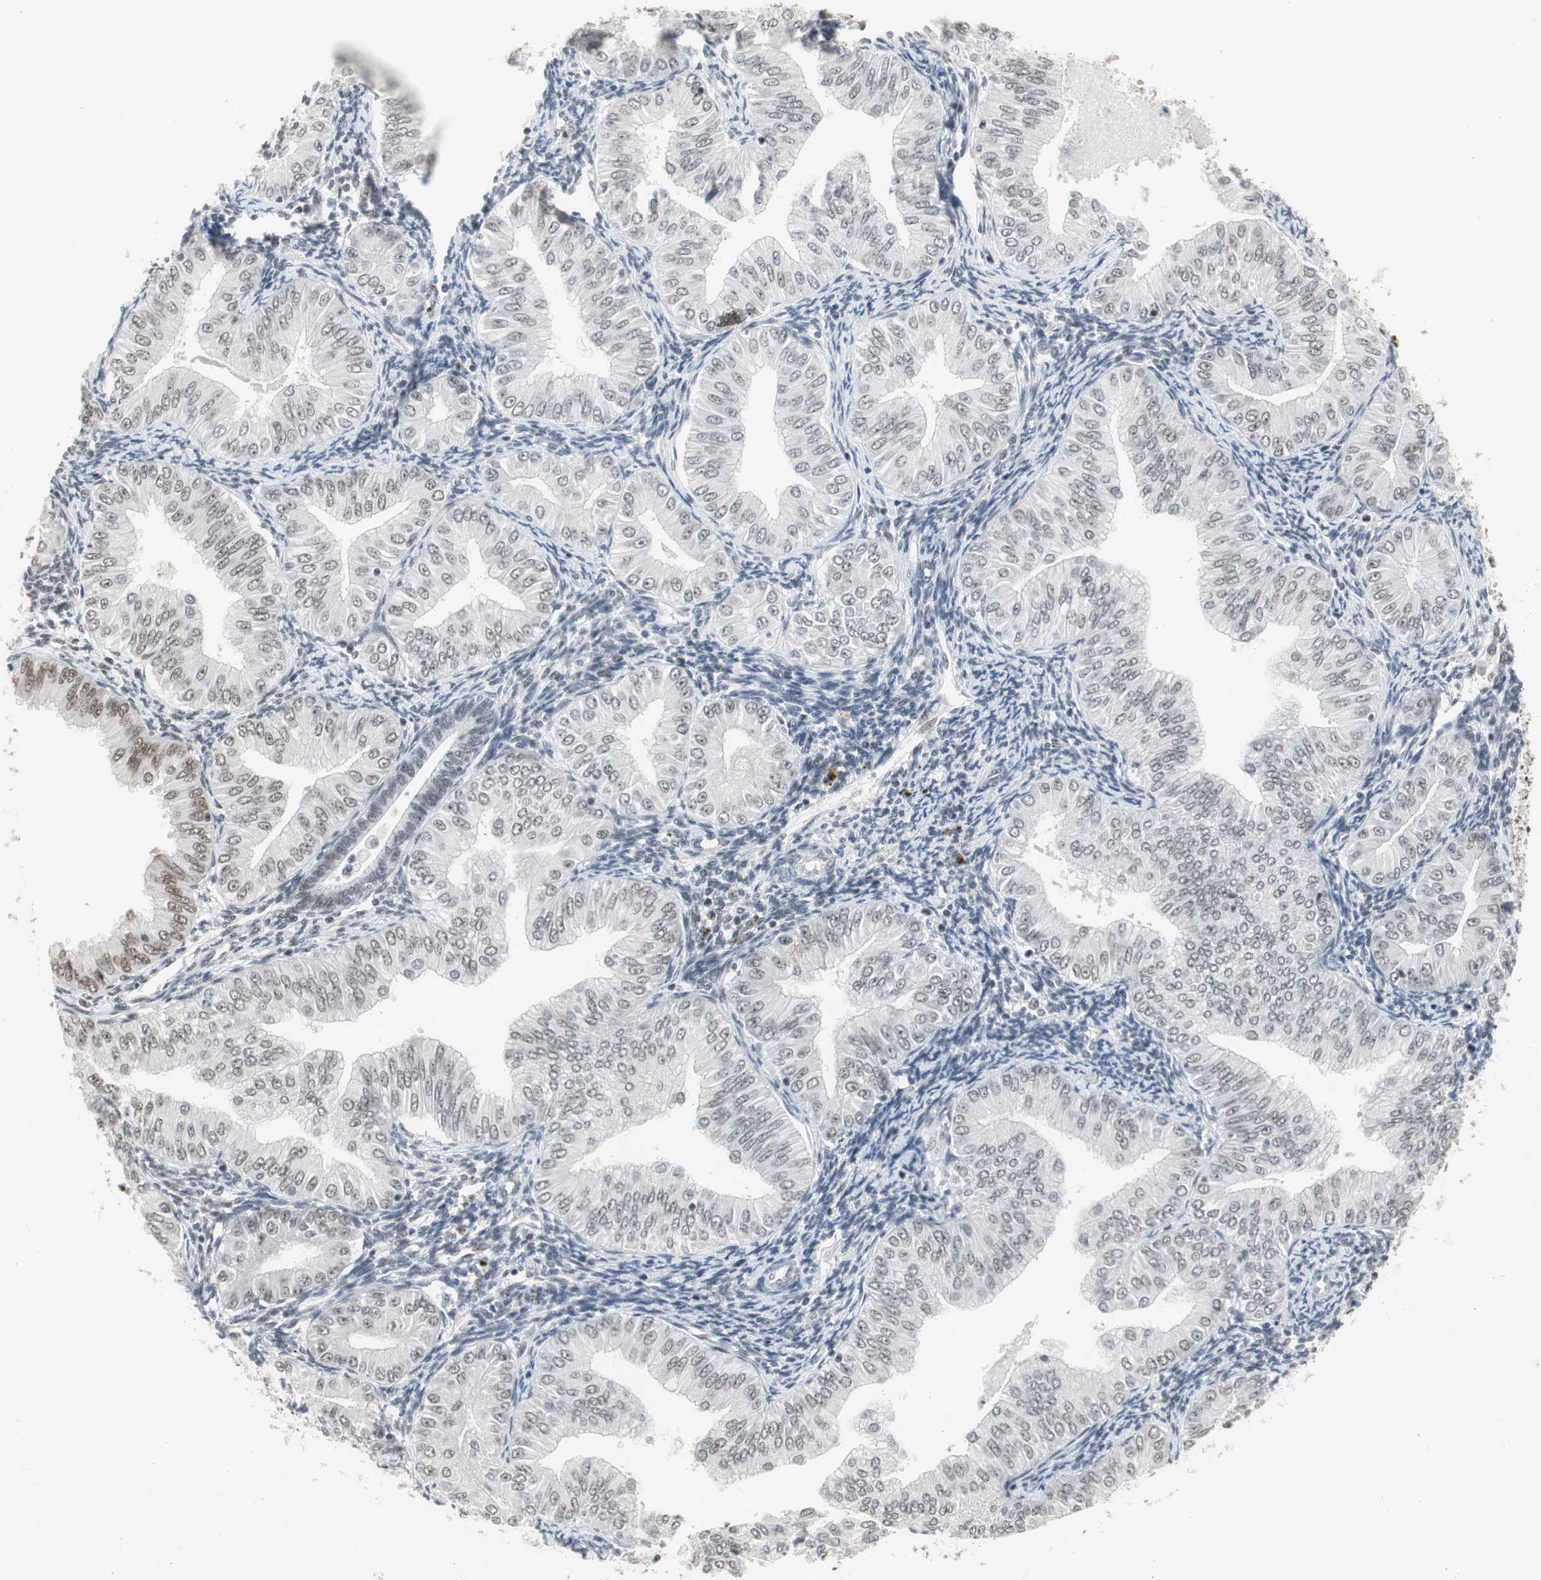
{"staining": {"intensity": "weak", "quantity": "25%-75%", "location": "nuclear"}, "tissue": "endometrial cancer", "cell_type": "Tumor cells", "image_type": "cancer", "snomed": [{"axis": "morphology", "description": "Normal tissue, NOS"}, {"axis": "morphology", "description": "Adenocarcinoma, NOS"}, {"axis": "topography", "description": "Endometrium"}], "caption": "Immunohistochemistry of human endometrial cancer displays low levels of weak nuclear expression in about 25%-75% of tumor cells. The protein of interest is shown in brown color, while the nuclei are stained blue.", "gene": "RTF1", "patient": {"sex": "female", "age": 53}}